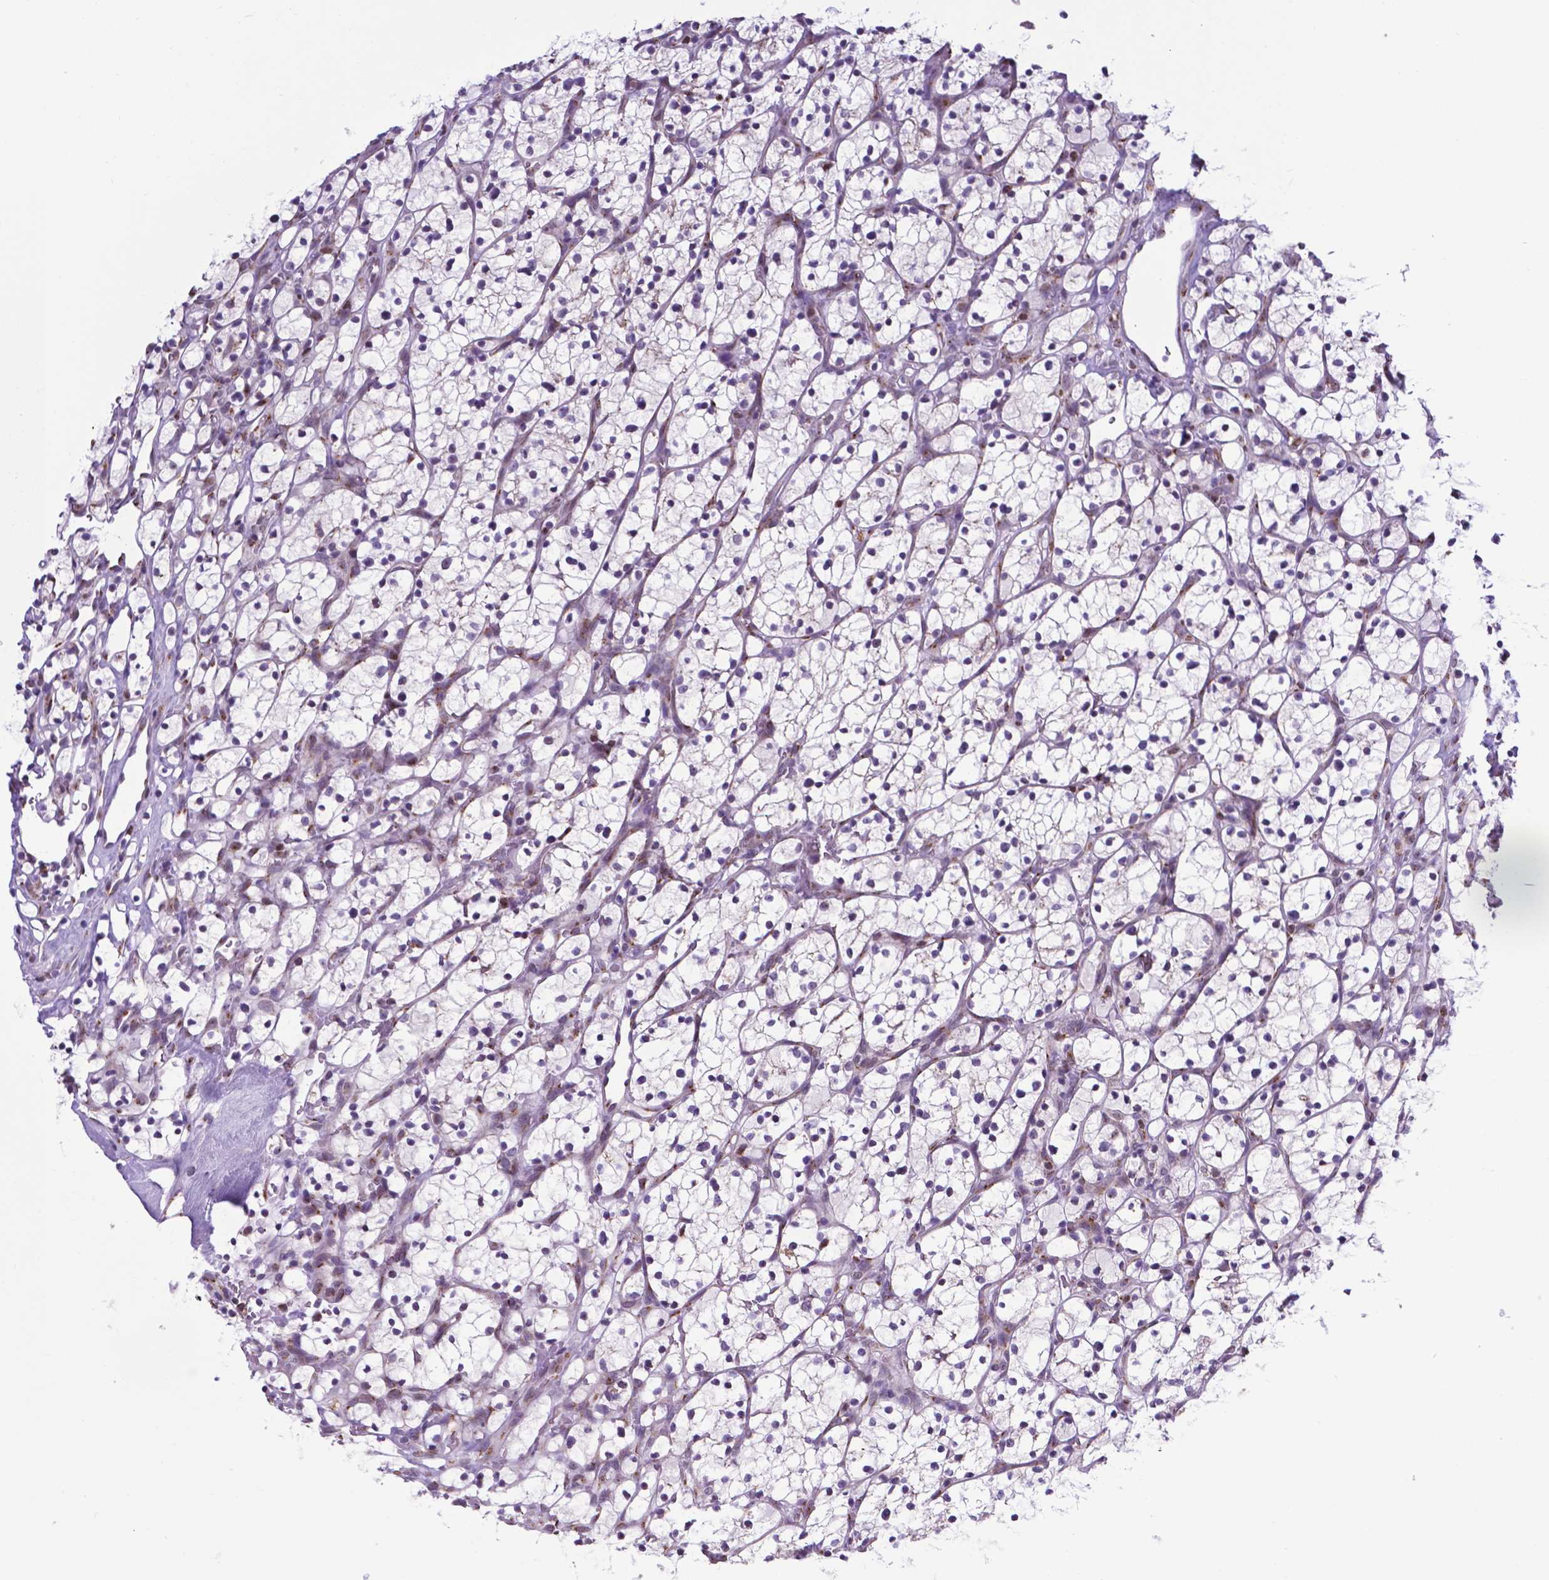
{"staining": {"intensity": "negative", "quantity": "none", "location": "none"}, "tissue": "renal cancer", "cell_type": "Tumor cells", "image_type": "cancer", "snomed": [{"axis": "morphology", "description": "Adenocarcinoma, NOS"}, {"axis": "topography", "description": "Kidney"}], "caption": "Immunohistochemical staining of human renal cancer (adenocarcinoma) exhibits no significant staining in tumor cells. (Brightfield microscopy of DAB IHC at high magnification).", "gene": "MRPL10", "patient": {"sex": "female", "age": 64}}